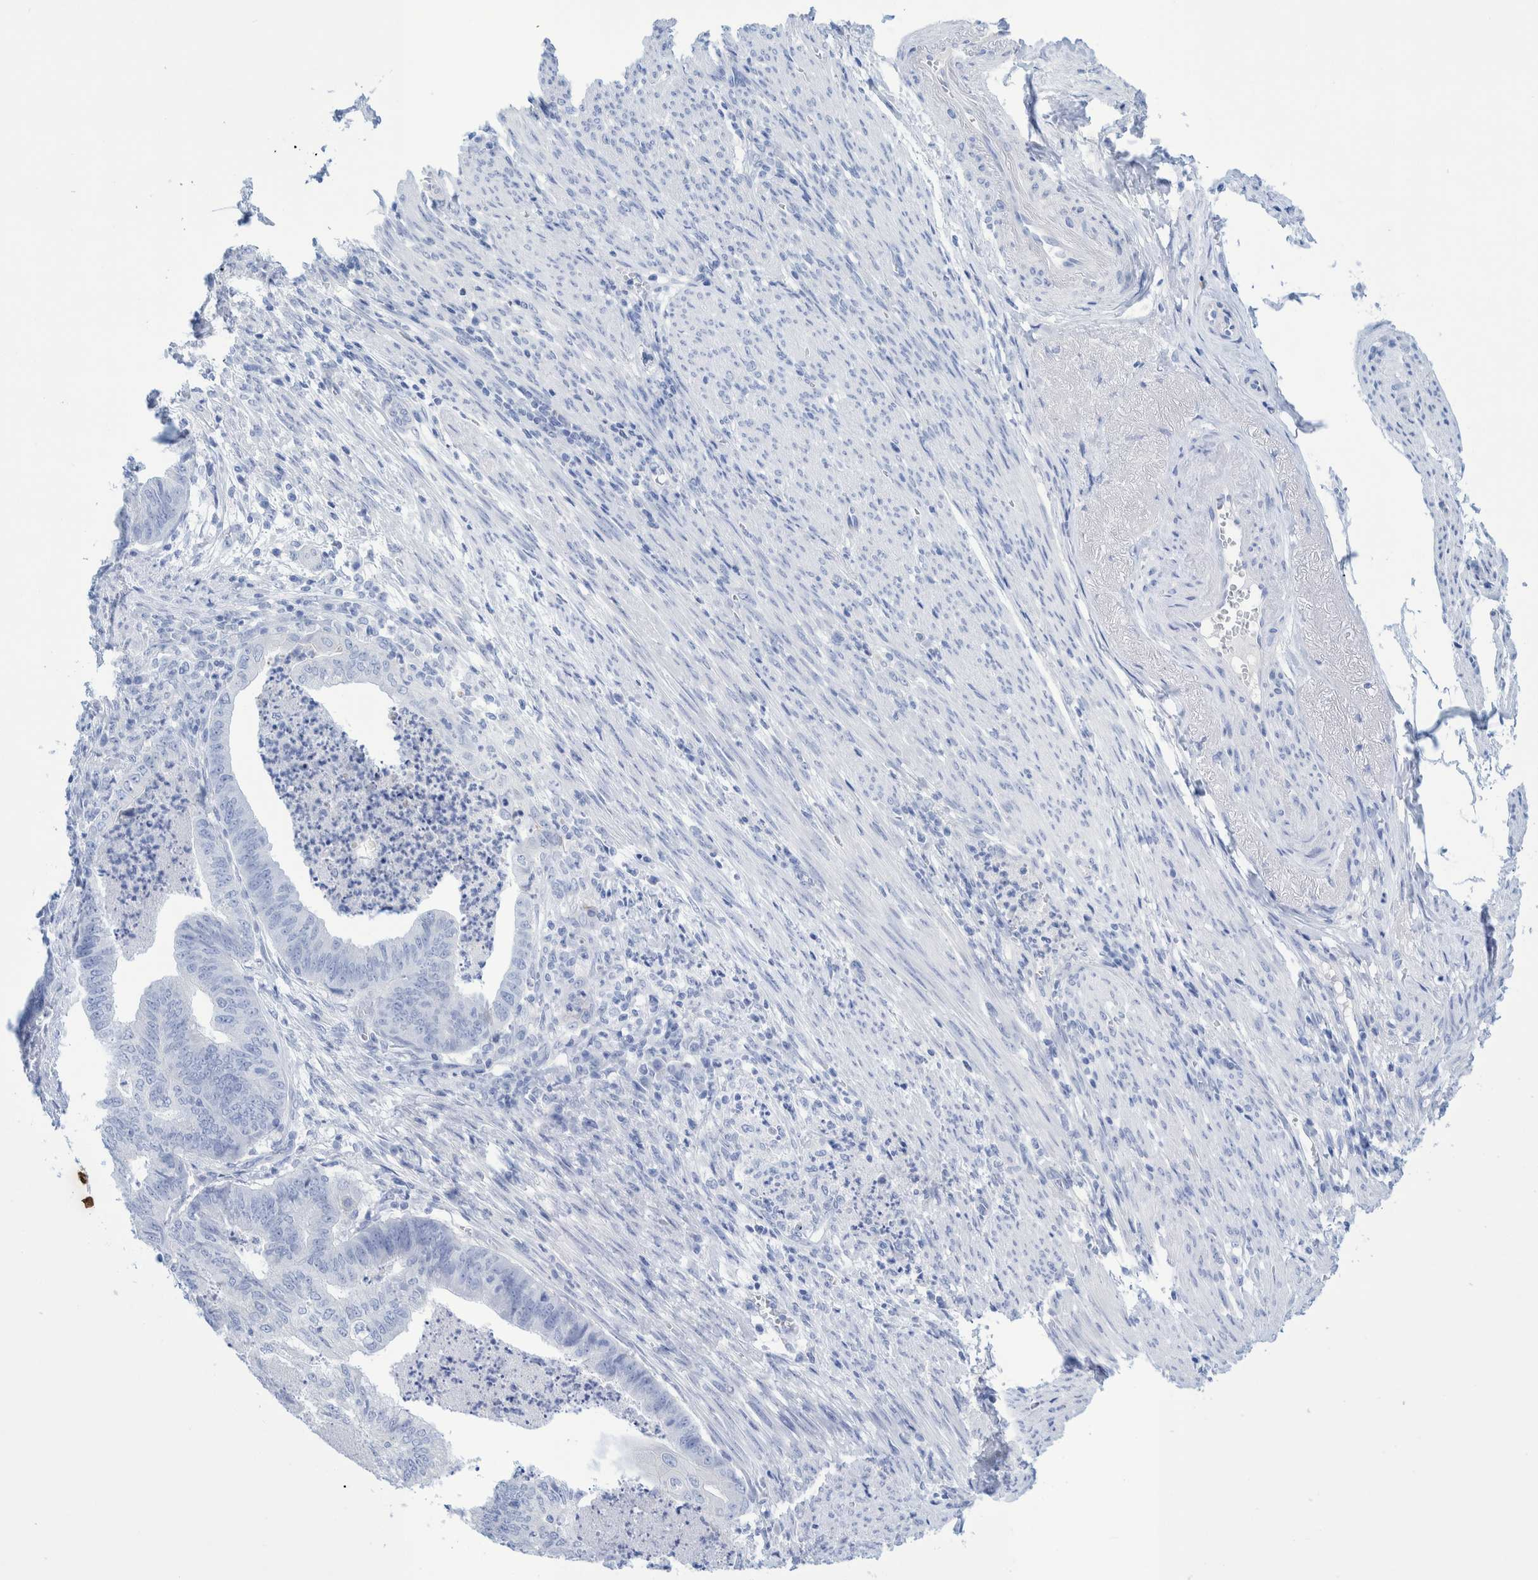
{"staining": {"intensity": "negative", "quantity": "none", "location": "none"}, "tissue": "endometrial cancer", "cell_type": "Tumor cells", "image_type": "cancer", "snomed": [{"axis": "morphology", "description": "Polyp, NOS"}, {"axis": "morphology", "description": "Adenocarcinoma, NOS"}, {"axis": "morphology", "description": "Adenoma, NOS"}, {"axis": "topography", "description": "Endometrium"}], "caption": "Endometrial adenoma was stained to show a protein in brown. There is no significant positivity in tumor cells.", "gene": "PERP", "patient": {"sex": "female", "age": 79}}